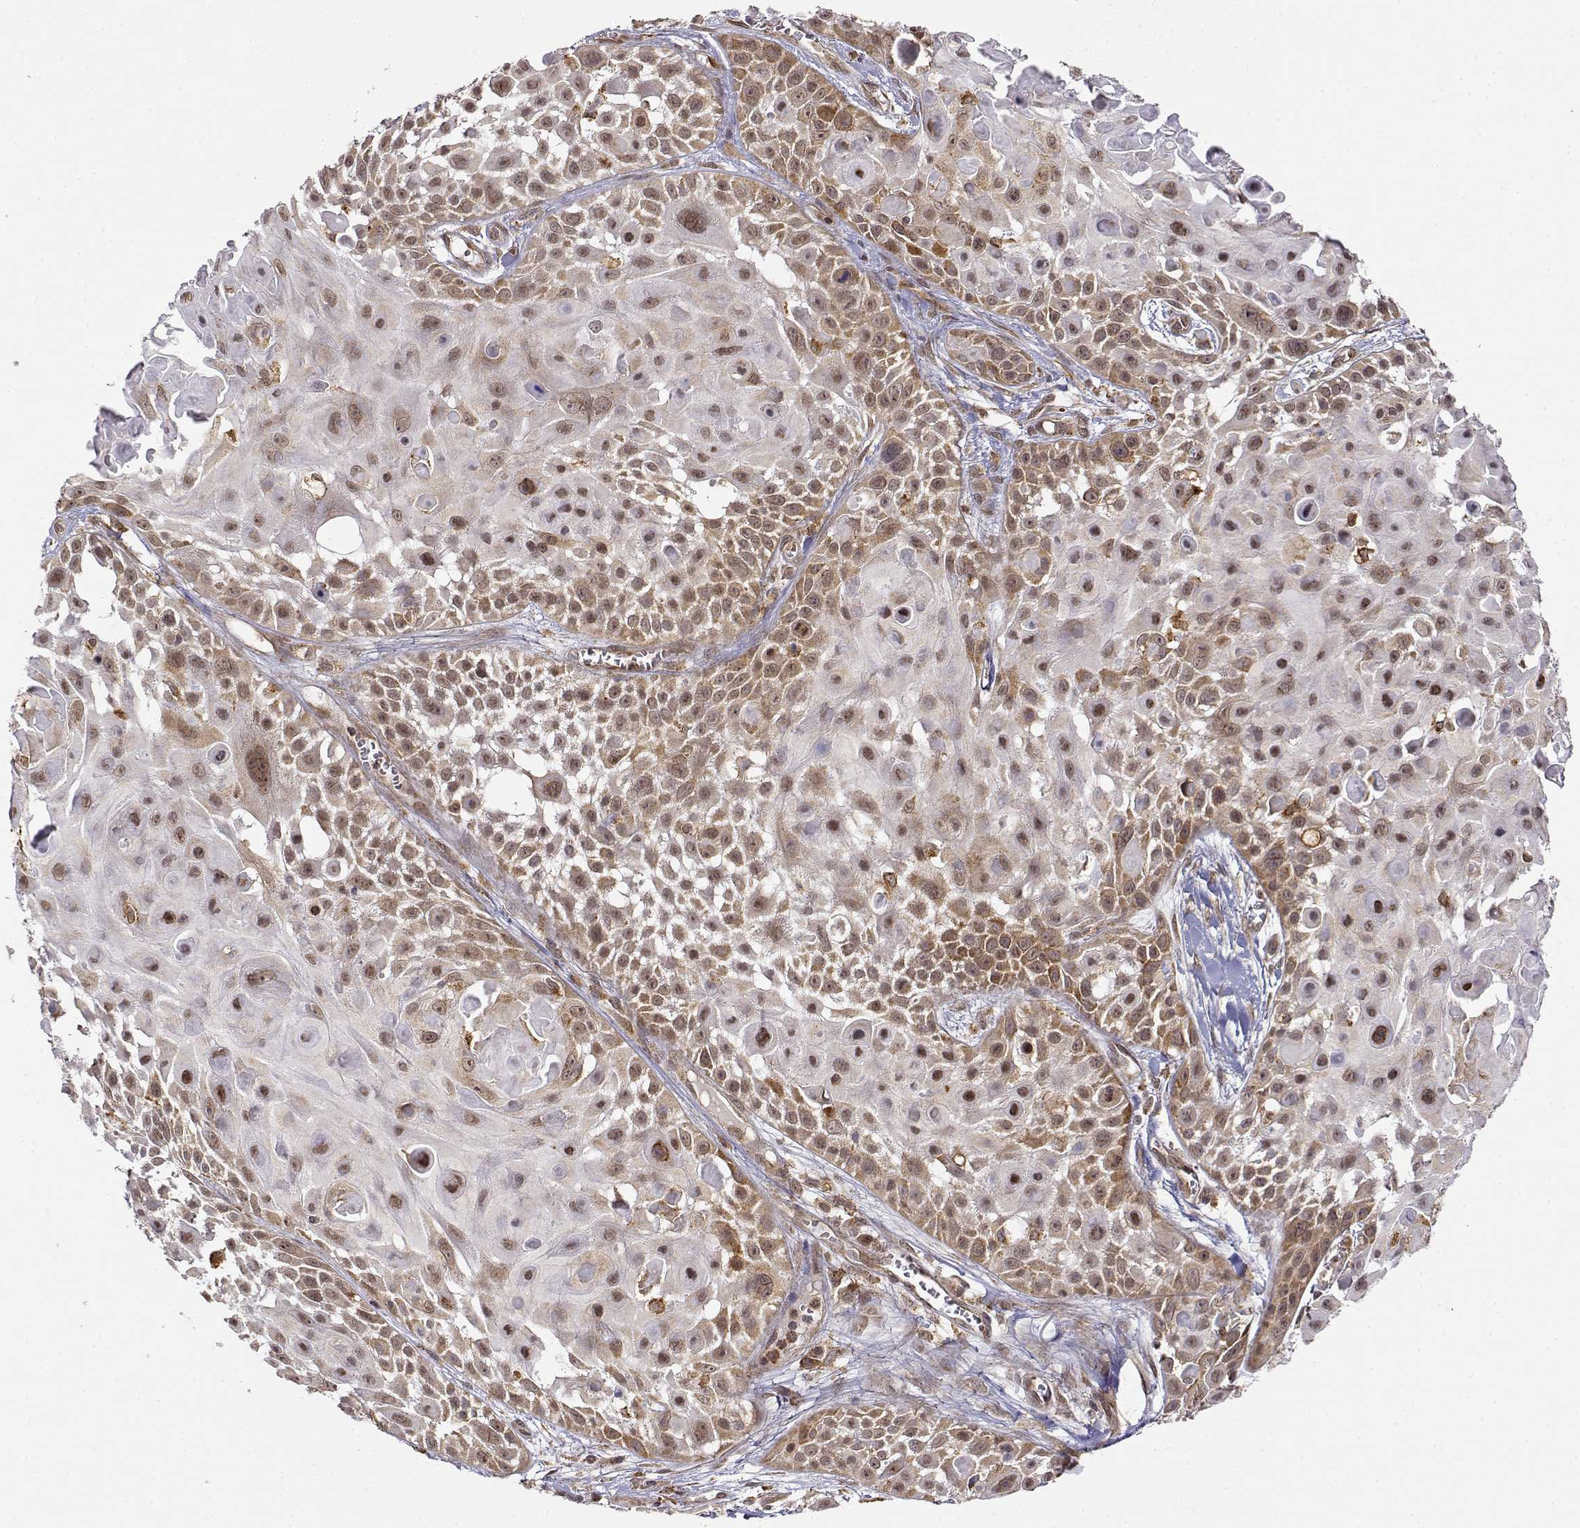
{"staining": {"intensity": "moderate", "quantity": ">75%", "location": "cytoplasmic/membranous,nuclear"}, "tissue": "skin cancer", "cell_type": "Tumor cells", "image_type": "cancer", "snomed": [{"axis": "morphology", "description": "Squamous cell carcinoma, NOS"}, {"axis": "topography", "description": "Skin"}, {"axis": "topography", "description": "Anal"}], "caption": "High-magnification brightfield microscopy of skin squamous cell carcinoma stained with DAB (3,3'-diaminobenzidine) (brown) and counterstained with hematoxylin (blue). tumor cells exhibit moderate cytoplasmic/membranous and nuclear staining is present in approximately>75% of cells.", "gene": "RNF13", "patient": {"sex": "female", "age": 75}}